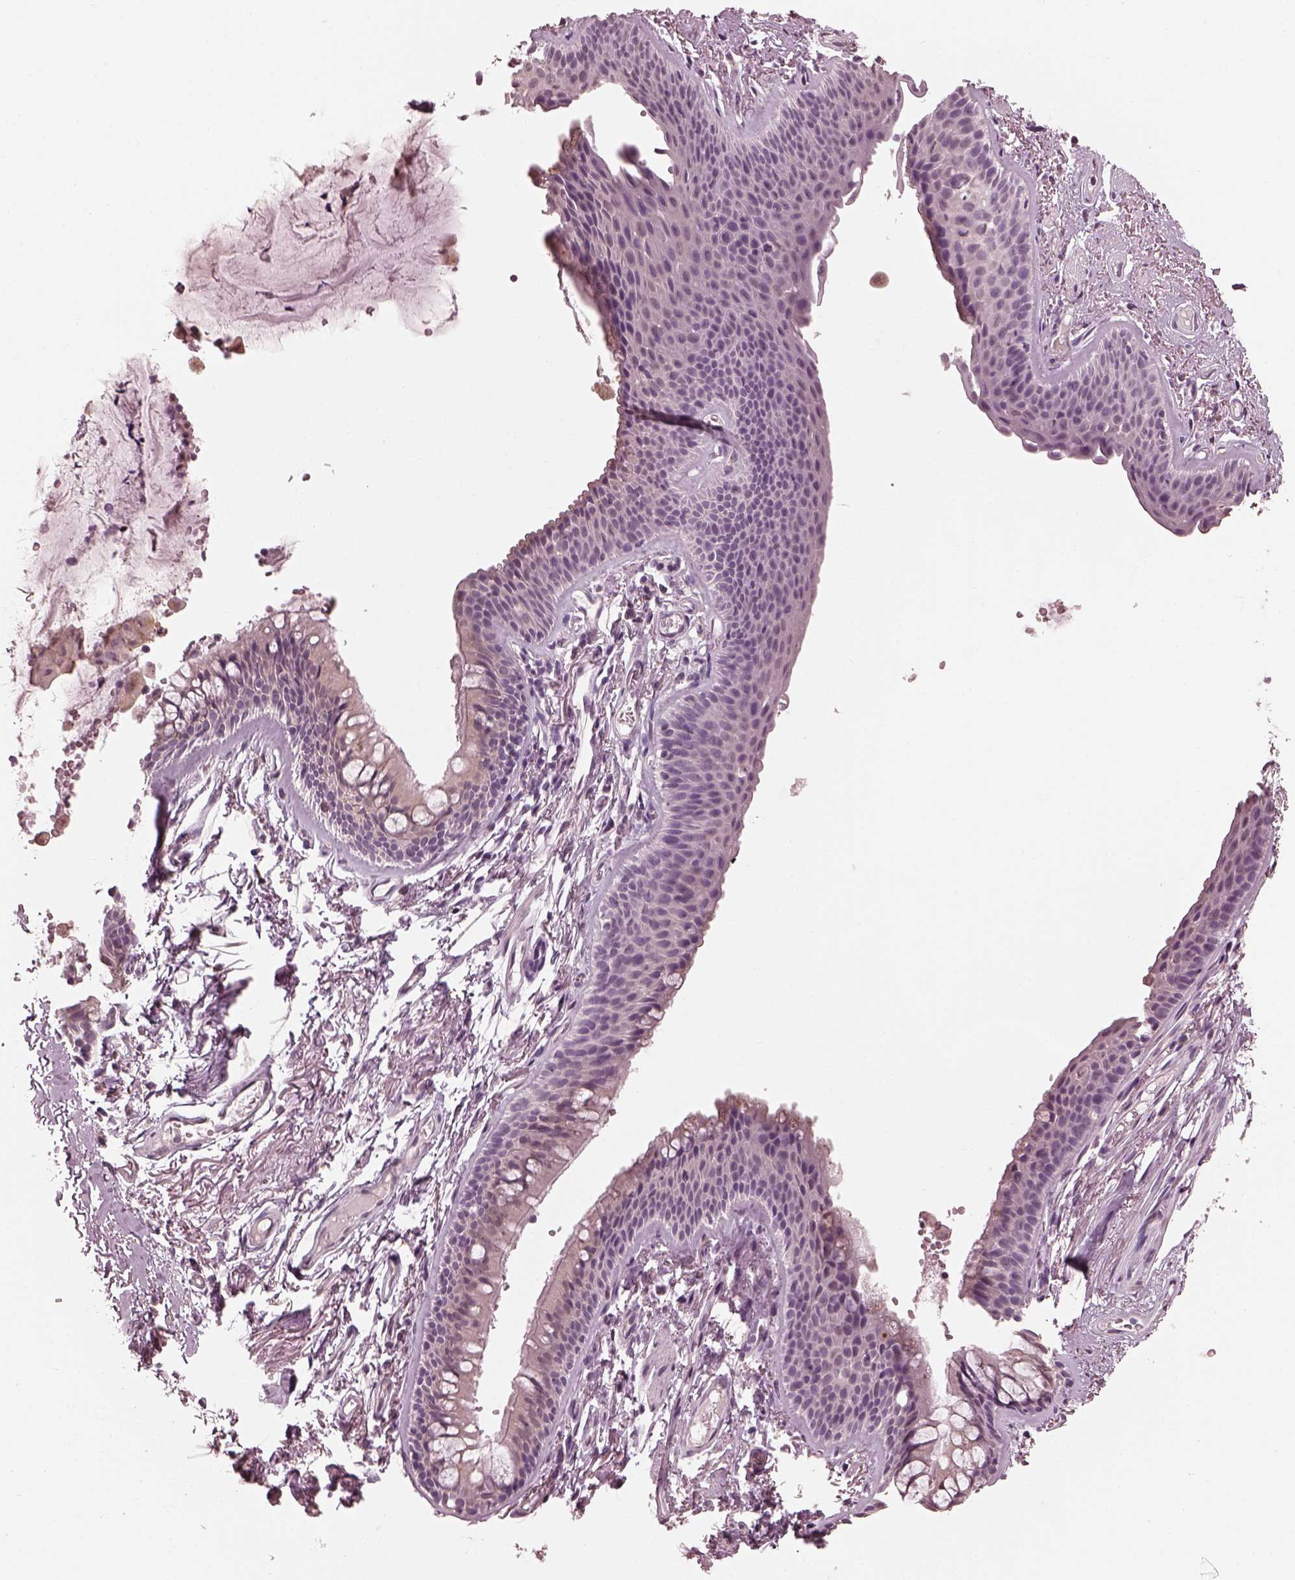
{"staining": {"intensity": "negative", "quantity": "none", "location": "none"}, "tissue": "adipose tissue", "cell_type": "Adipocytes", "image_type": "normal", "snomed": [{"axis": "morphology", "description": "Normal tissue, NOS"}, {"axis": "topography", "description": "Cartilage tissue"}, {"axis": "topography", "description": "Bronchus"}], "caption": "The histopathology image displays no staining of adipocytes in benign adipose tissue. Nuclei are stained in blue.", "gene": "TSKS", "patient": {"sex": "female", "age": 79}}